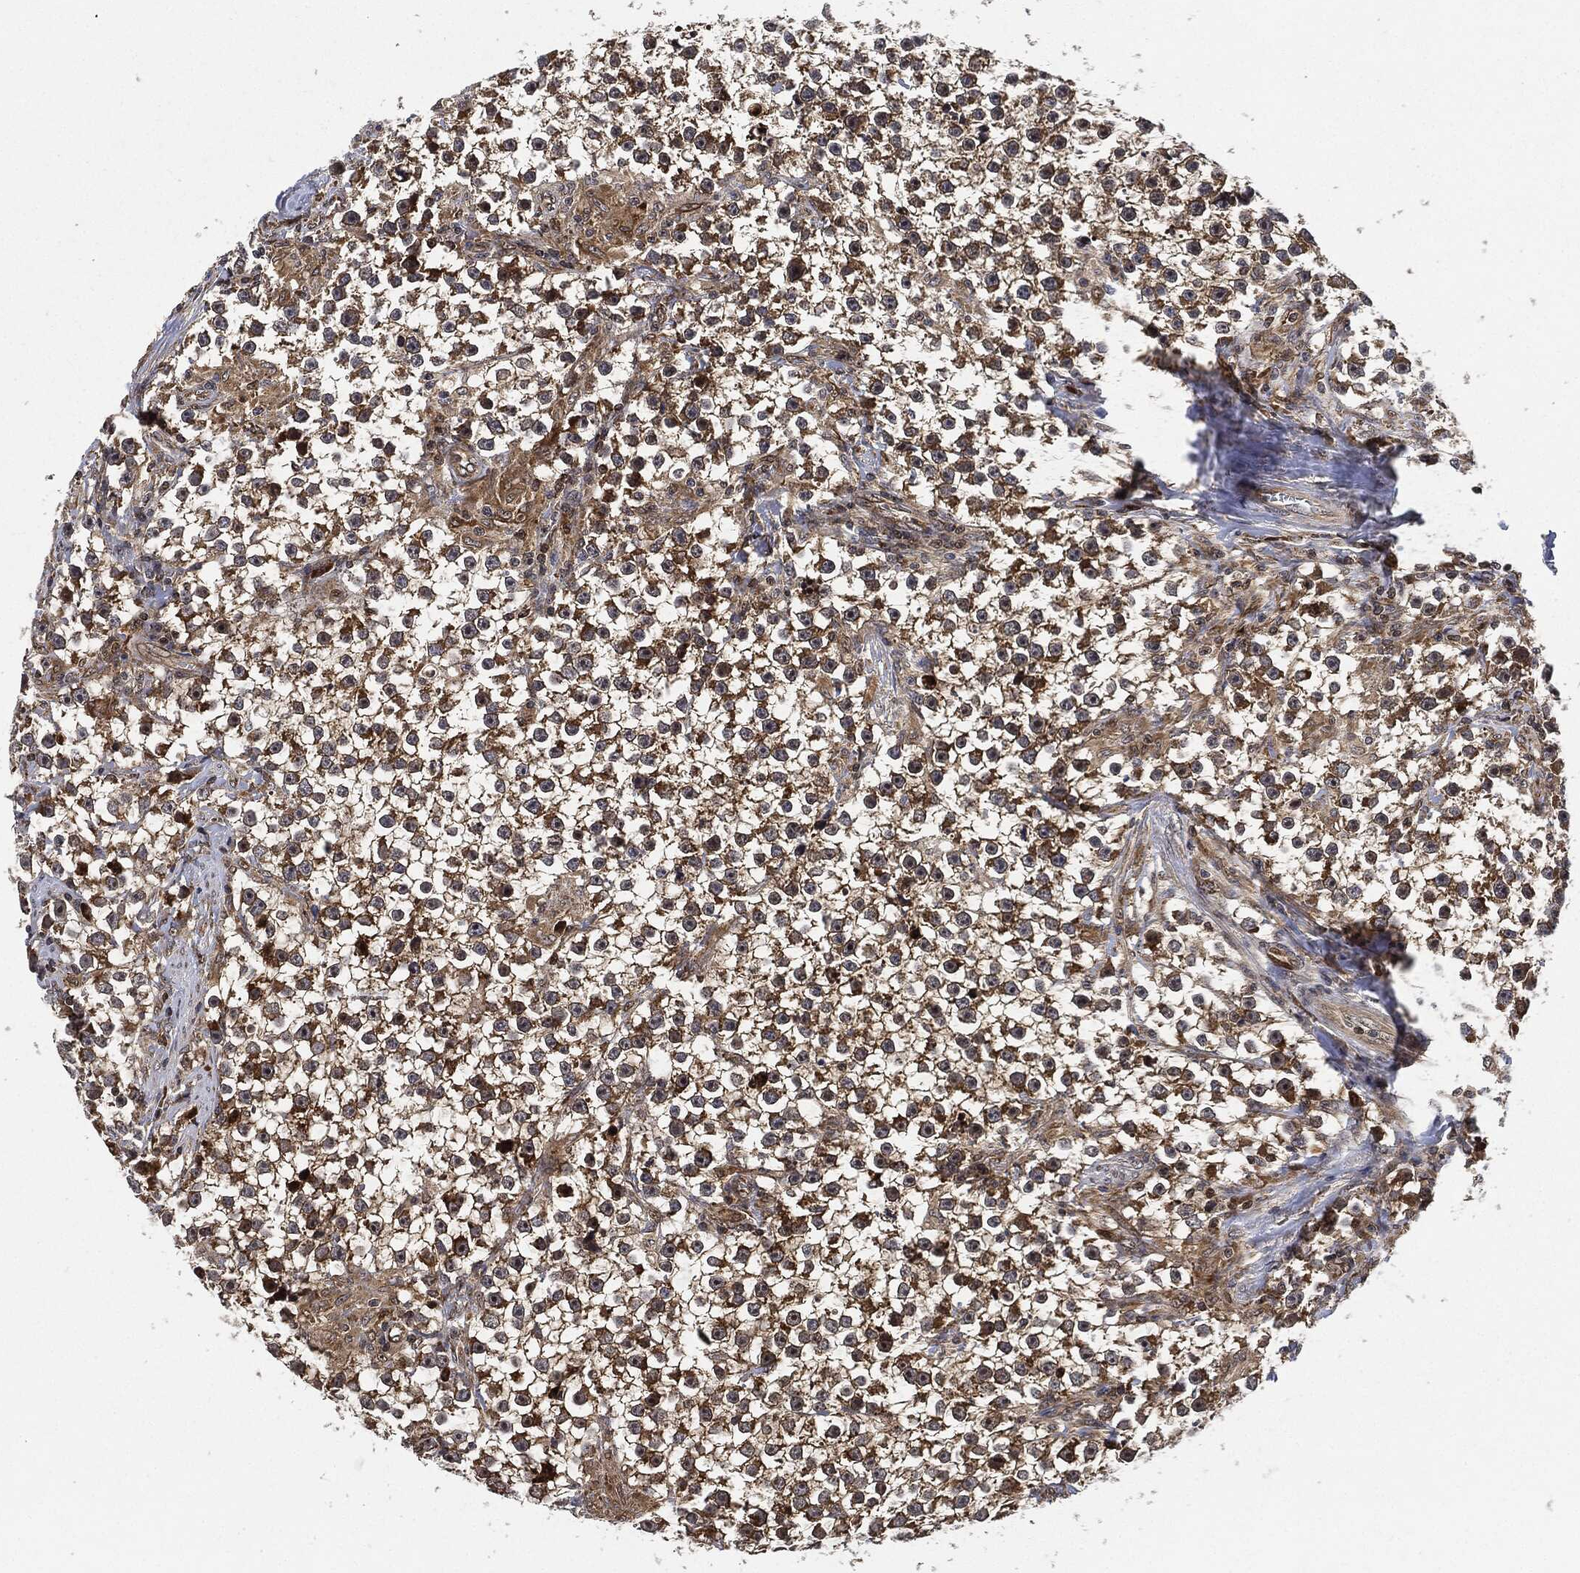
{"staining": {"intensity": "moderate", "quantity": ">75%", "location": "cytoplasmic/membranous"}, "tissue": "testis cancer", "cell_type": "Tumor cells", "image_type": "cancer", "snomed": [{"axis": "morphology", "description": "Seminoma, NOS"}, {"axis": "topography", "description": "Testis"}], "caption": "Seminoma (testis) stained with a brown dye reveals moderate cytoplasmic/membranous positive positivity in about >75% of tumor cells.", "gene": "RNASEL", "patient": {"sex": "male", "age": 59}}